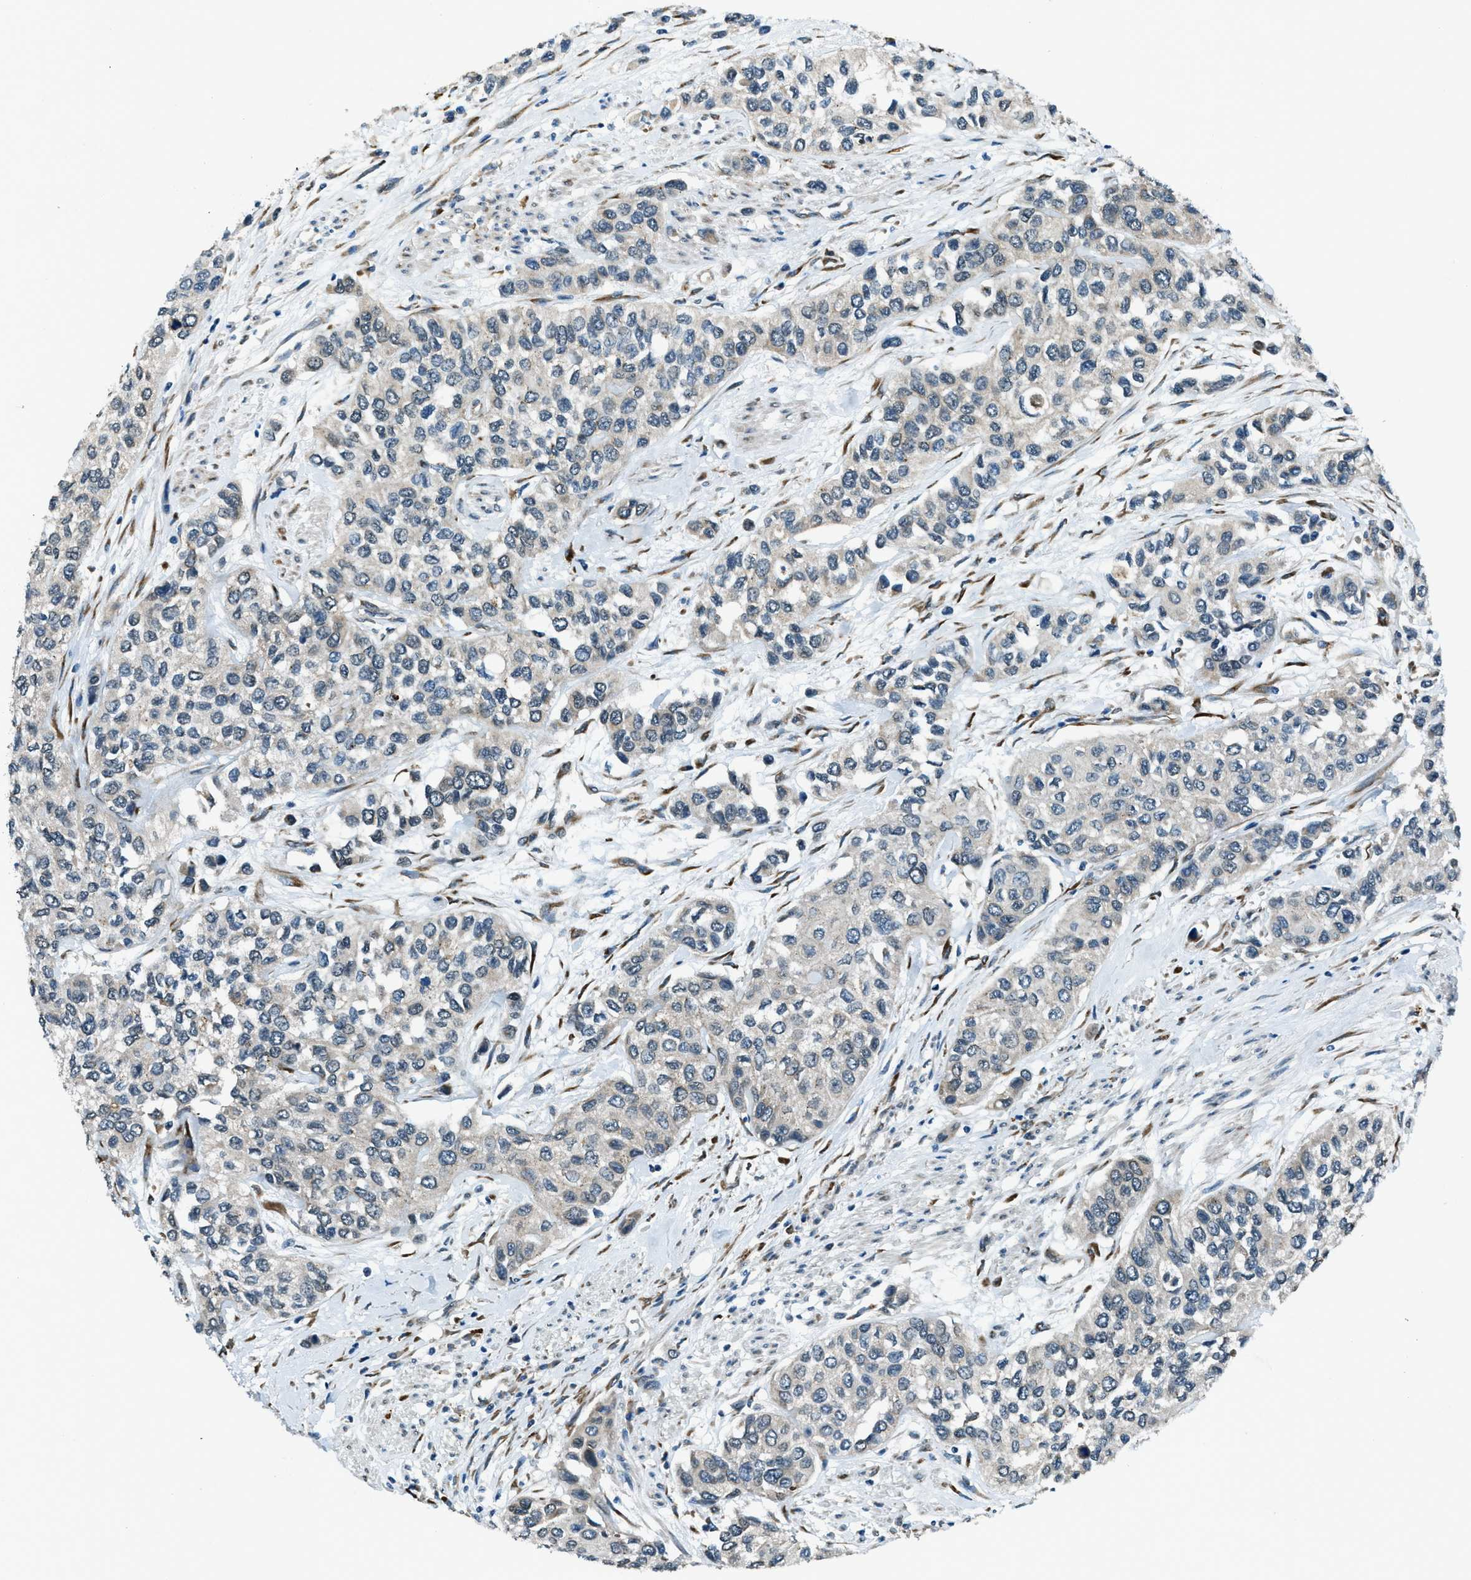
{"staining": {"intensity": "negative", "quantity": "none", "location": "none"}, "tissue": "urothelial cancer", "cell_type": "Tumor cells", "image_type": "cancer", "snomed": [{"axis": "morphology", "description": "Urothelial carcinoma, High grade"}, {"axis": "topography", "description": "Urinary bladder"}], "caption": "Urothelial cancer was stained to show a protein in brown. There is no significant positivity in tumor cells.", "gene": "GINM1", "patient": {"sex": "female", "age": 56}}